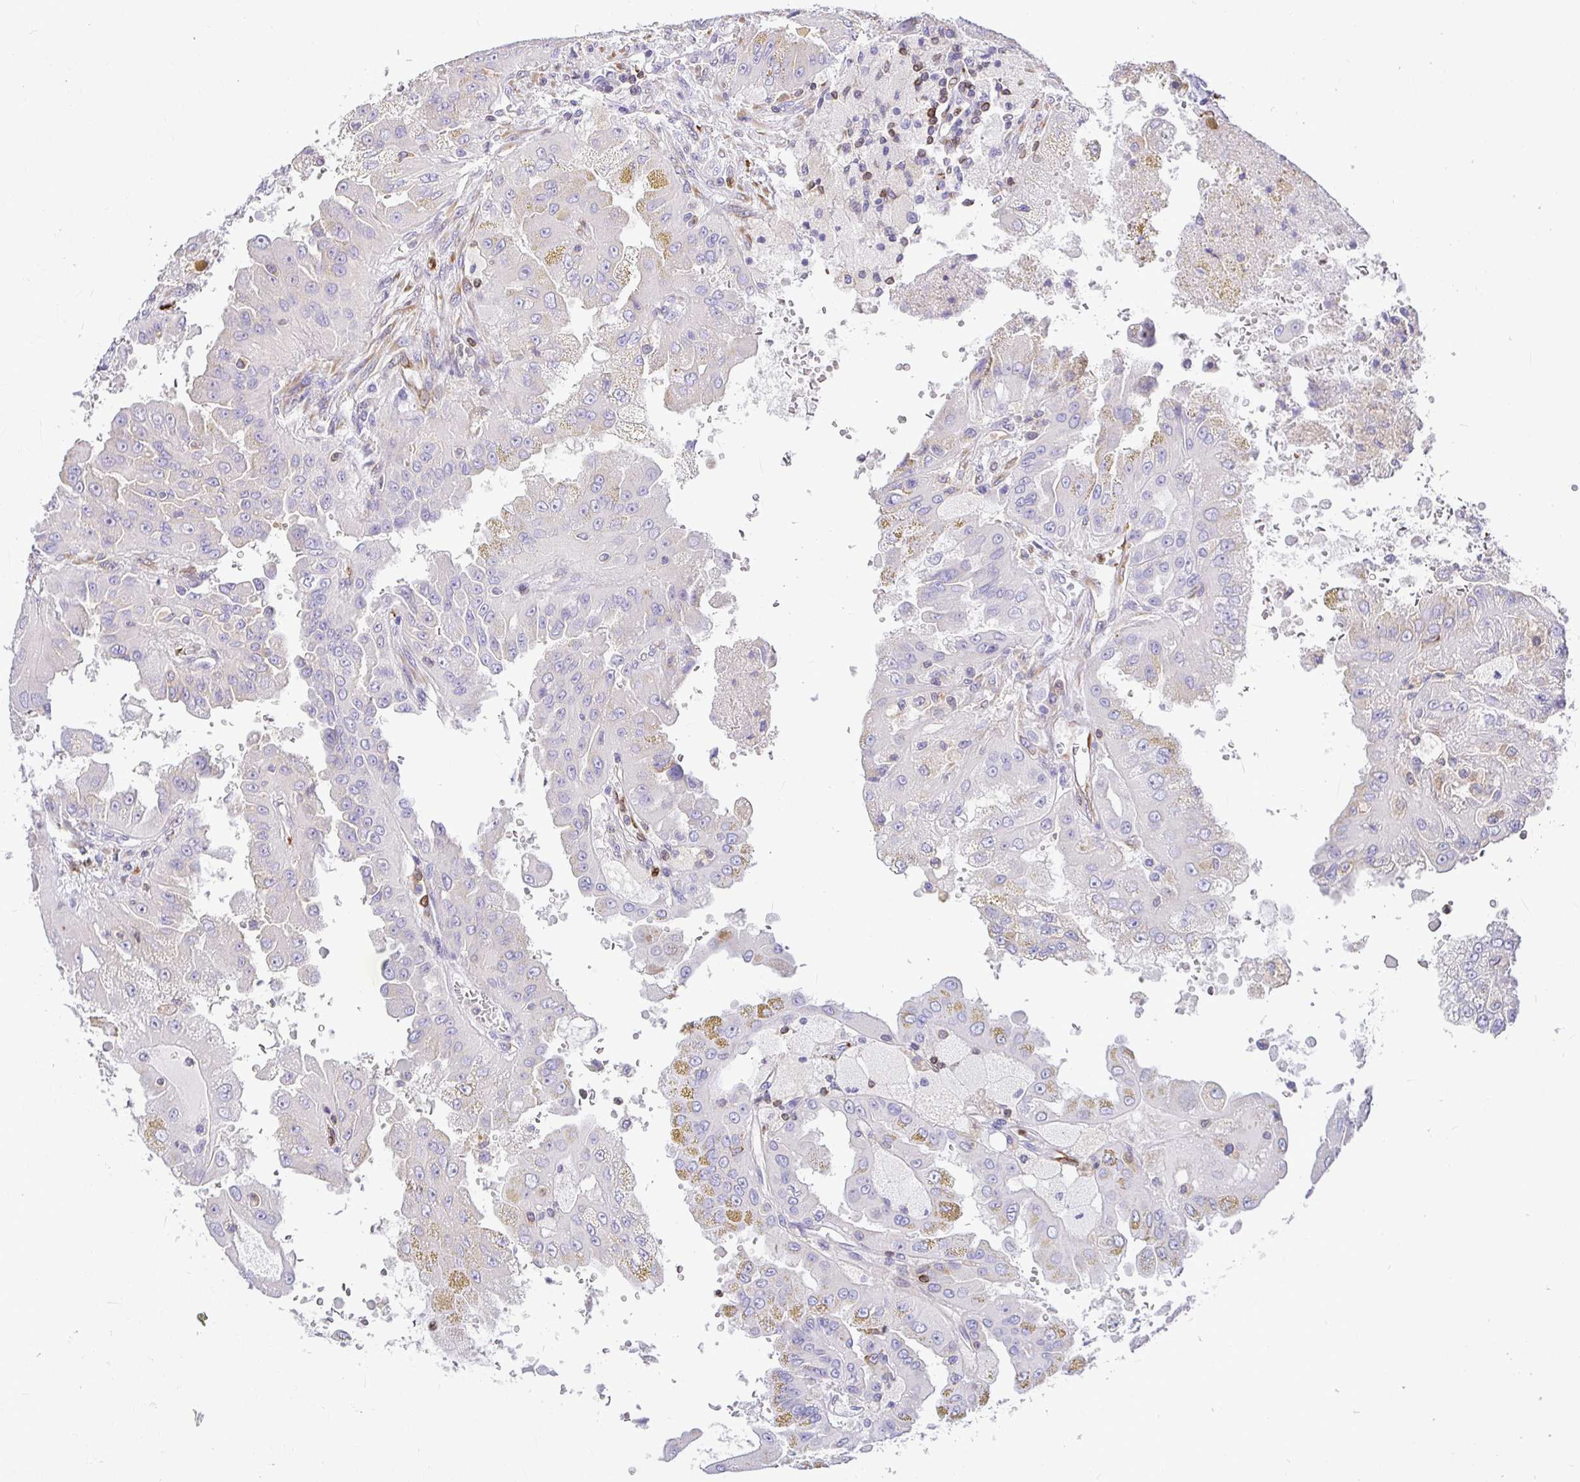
{"staining": {"intensity": "negative", "quantity": "none", "location": "none"}, "tissue": "renal cancer", "cell_type": "Tumor cells", "image_type": "cancer", "snomed": [{"axis": "morphology", "description": "Adenocarcinoma, NOS"}, {"axis": "topography", "description": "Kidney"}], "caption": "High magnification brightfield microscopy of renal cancer (adenocarcinoma) stained with DAB (brown) and counterstained with hematoxylin (blue): tumor cells show no significant positivity.", "gene": "TP53I11", "patient": {"sex": "male", "age": 58}}